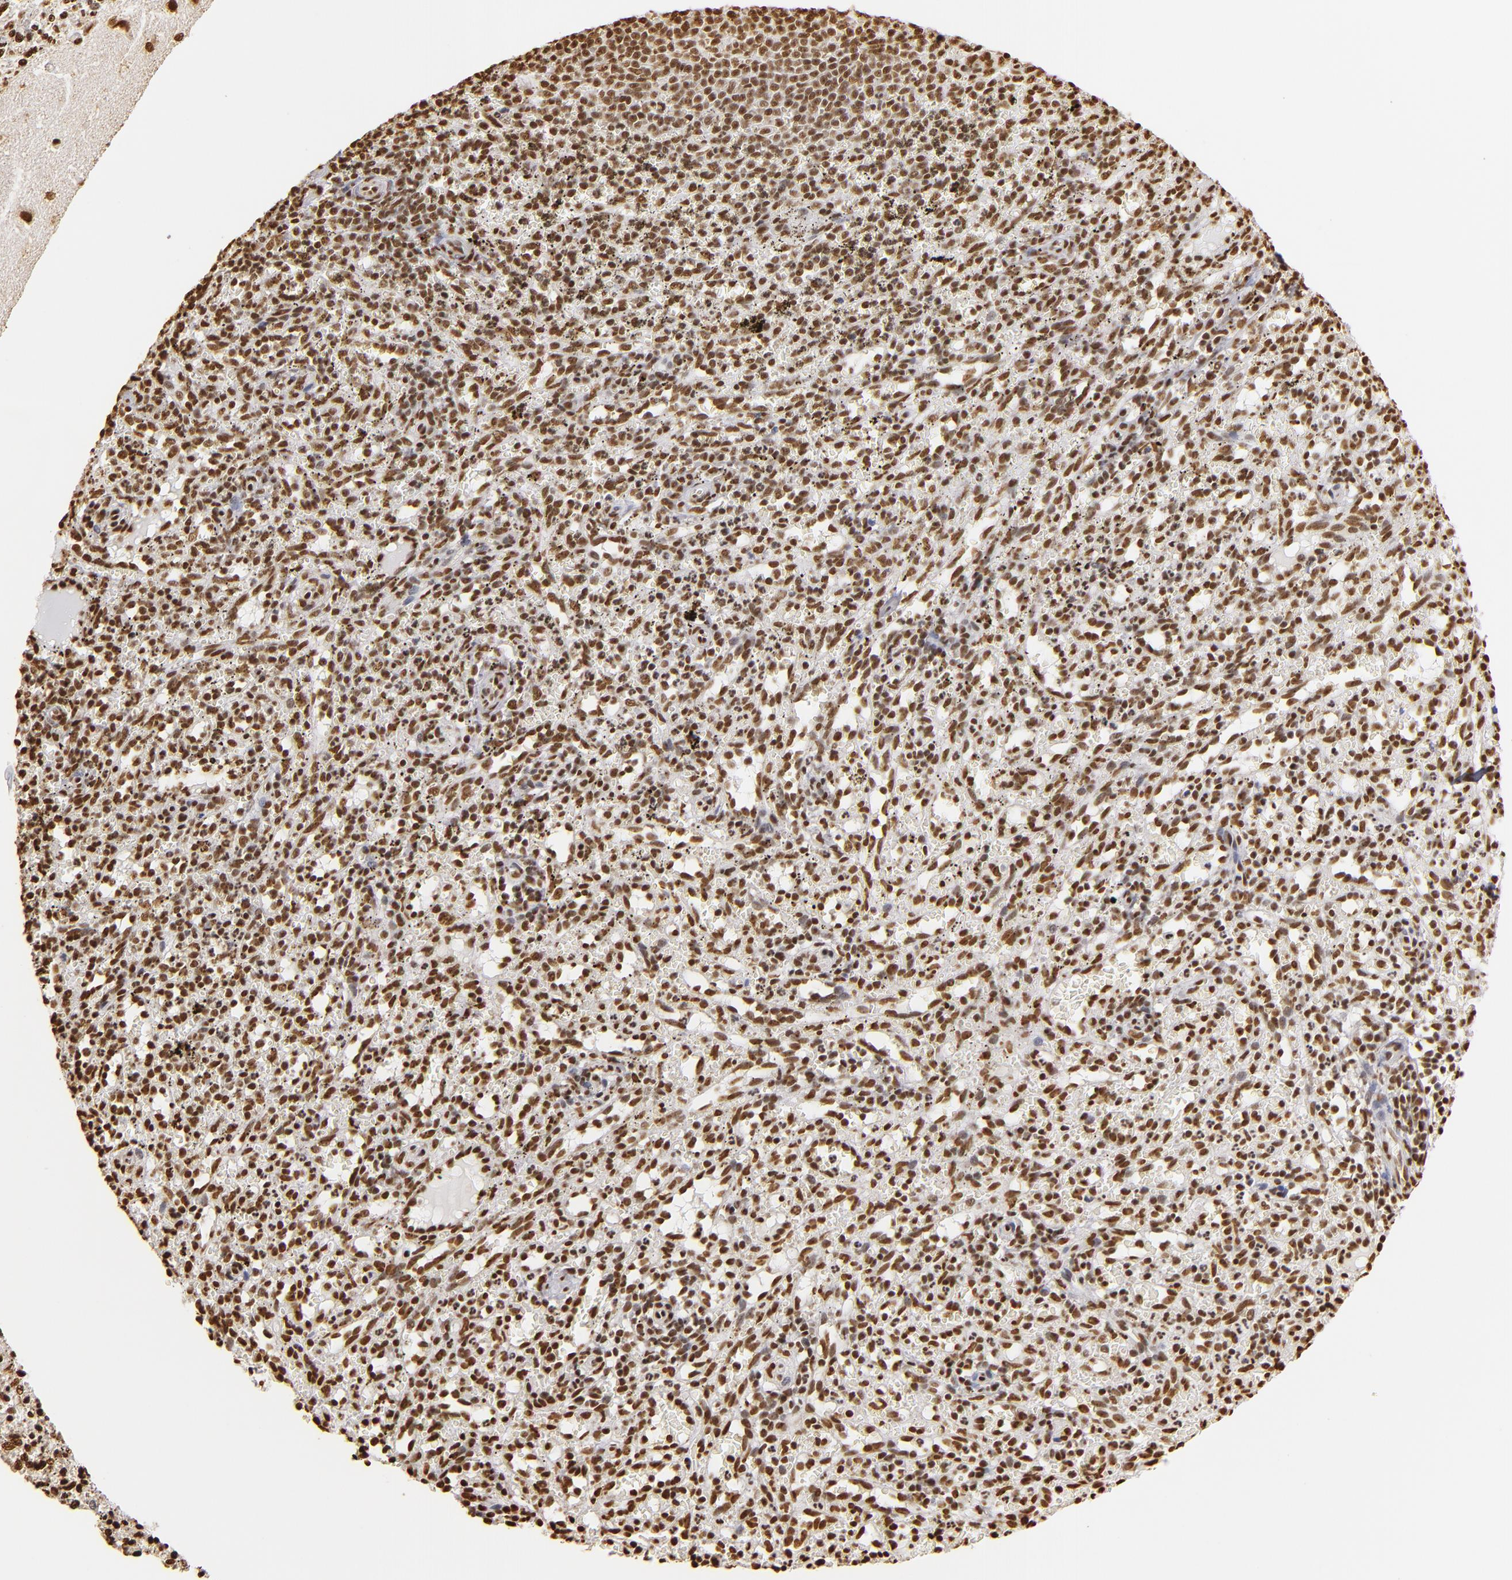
{"staining": {"intensity": "strong", "quantity": ">75%", "location": "nuclear"}, "tissue": "spleen", "cell_type": "Cells in red pulp", "image_type": "normal", "snomed": [{"axis": "morphology", "description": "Normal tissue, NOS"}, {"axis": "topography", "description": "Spleen"}], "caption": "Brown immunohistochemical staining in normal spleen displays strong nuclear positivity in approximately >75% of cells in red pulp. (DAB IHC, brown staining for protein, blue staining for nuclei).", "gene": "ILF3", "patient": {"sex": "female", "age": 10}}